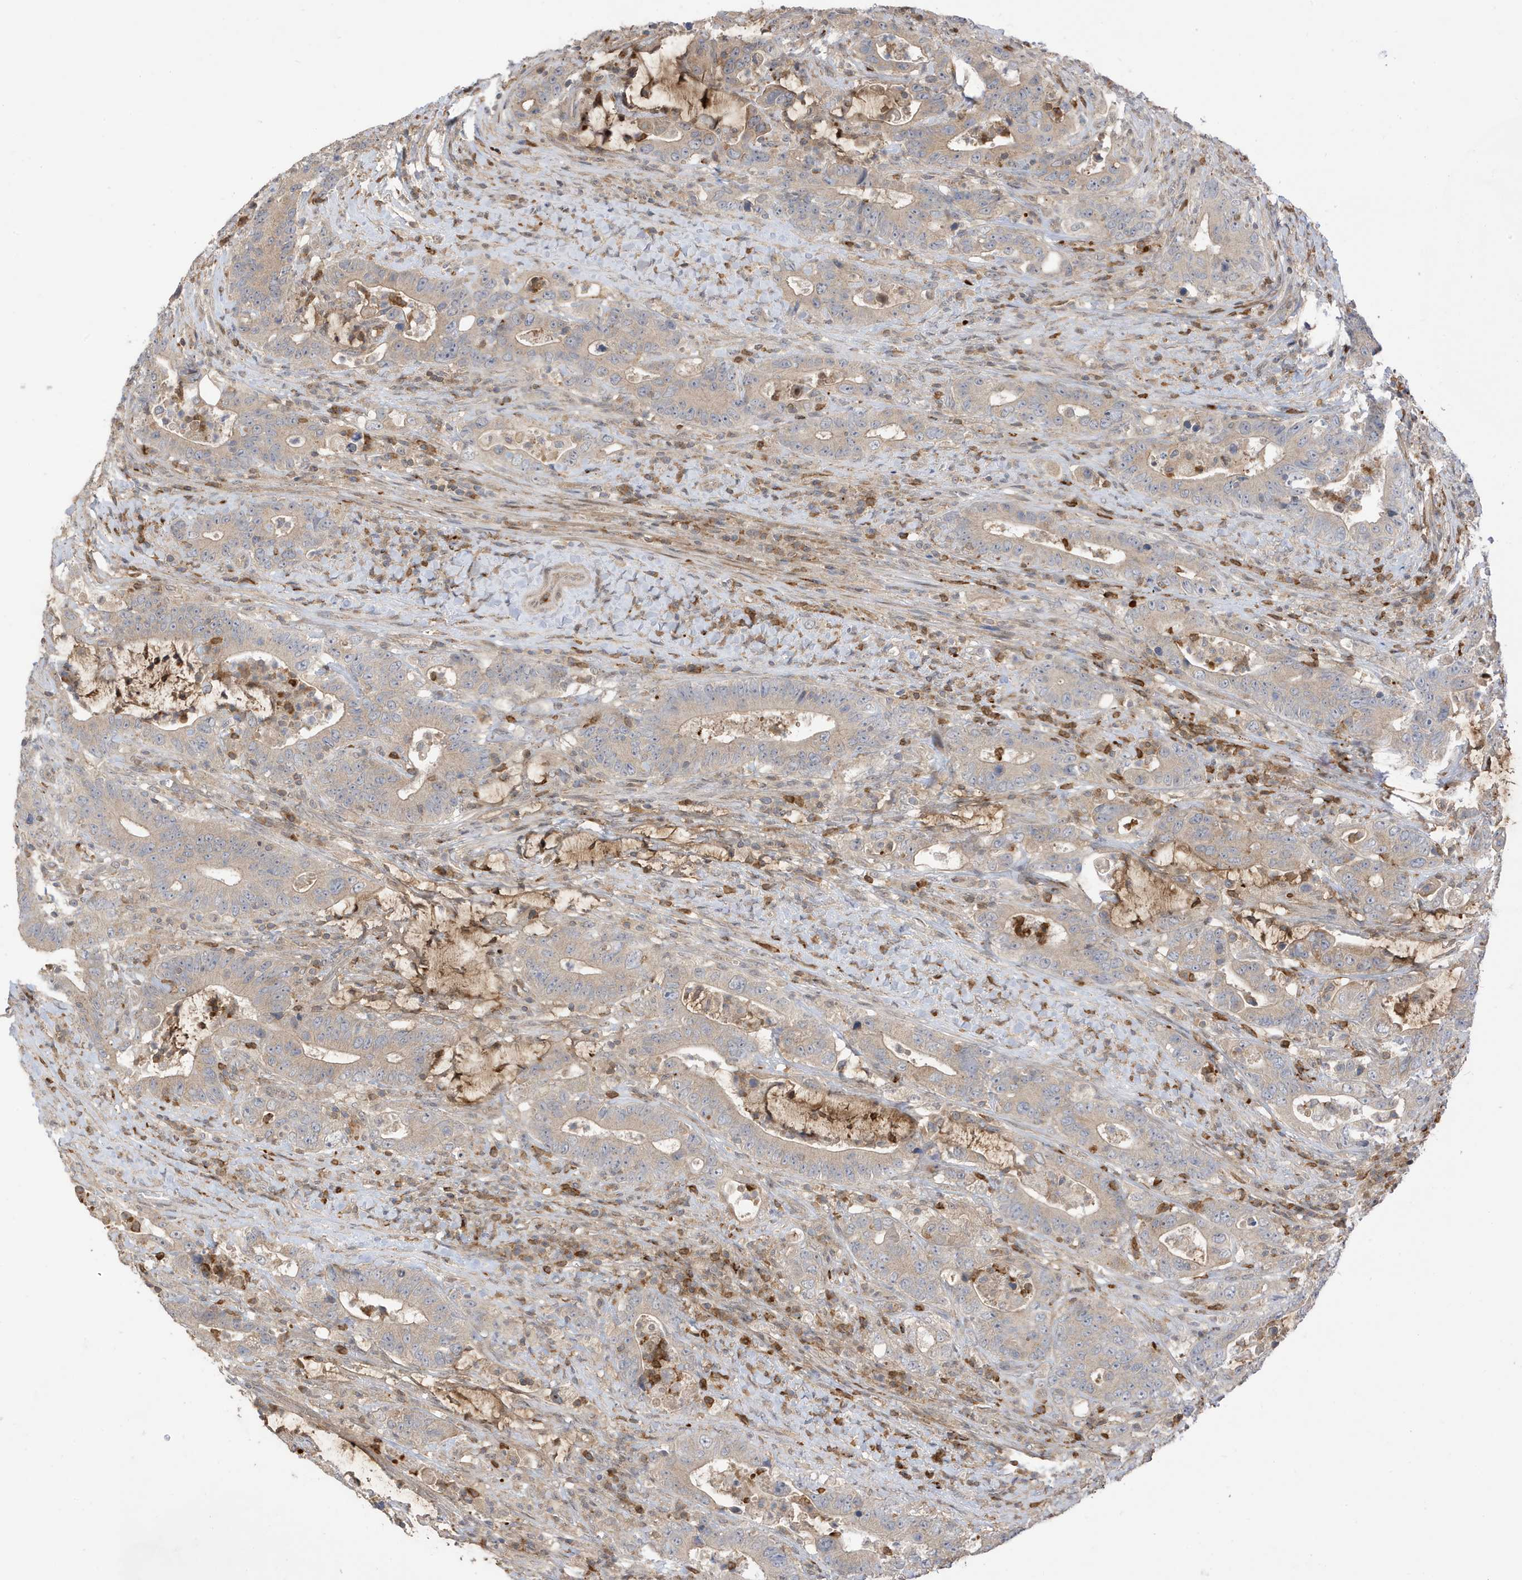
{"staining": {"intensity": "weak", "quantity": ">75%", "location": "cytoplasmic/membranous"}, "tissue": "colorectal cancer", "cell_type": "Tumor cells", "image_type": "cancer", "snomed": [{"axis": "morphology", "description": "Adenocarcinoma, NOS"}, {"axis": "topography", "description": "Colon"}], "caption": "IHC of colorectal cancer (adenocarcinoma) demonstrates low levels of weak cytoplasmic/membranous staining in approximately >75% of tumor cells.", "gene": "TAB3", "patient": {"sex": "female", "age": 75}}